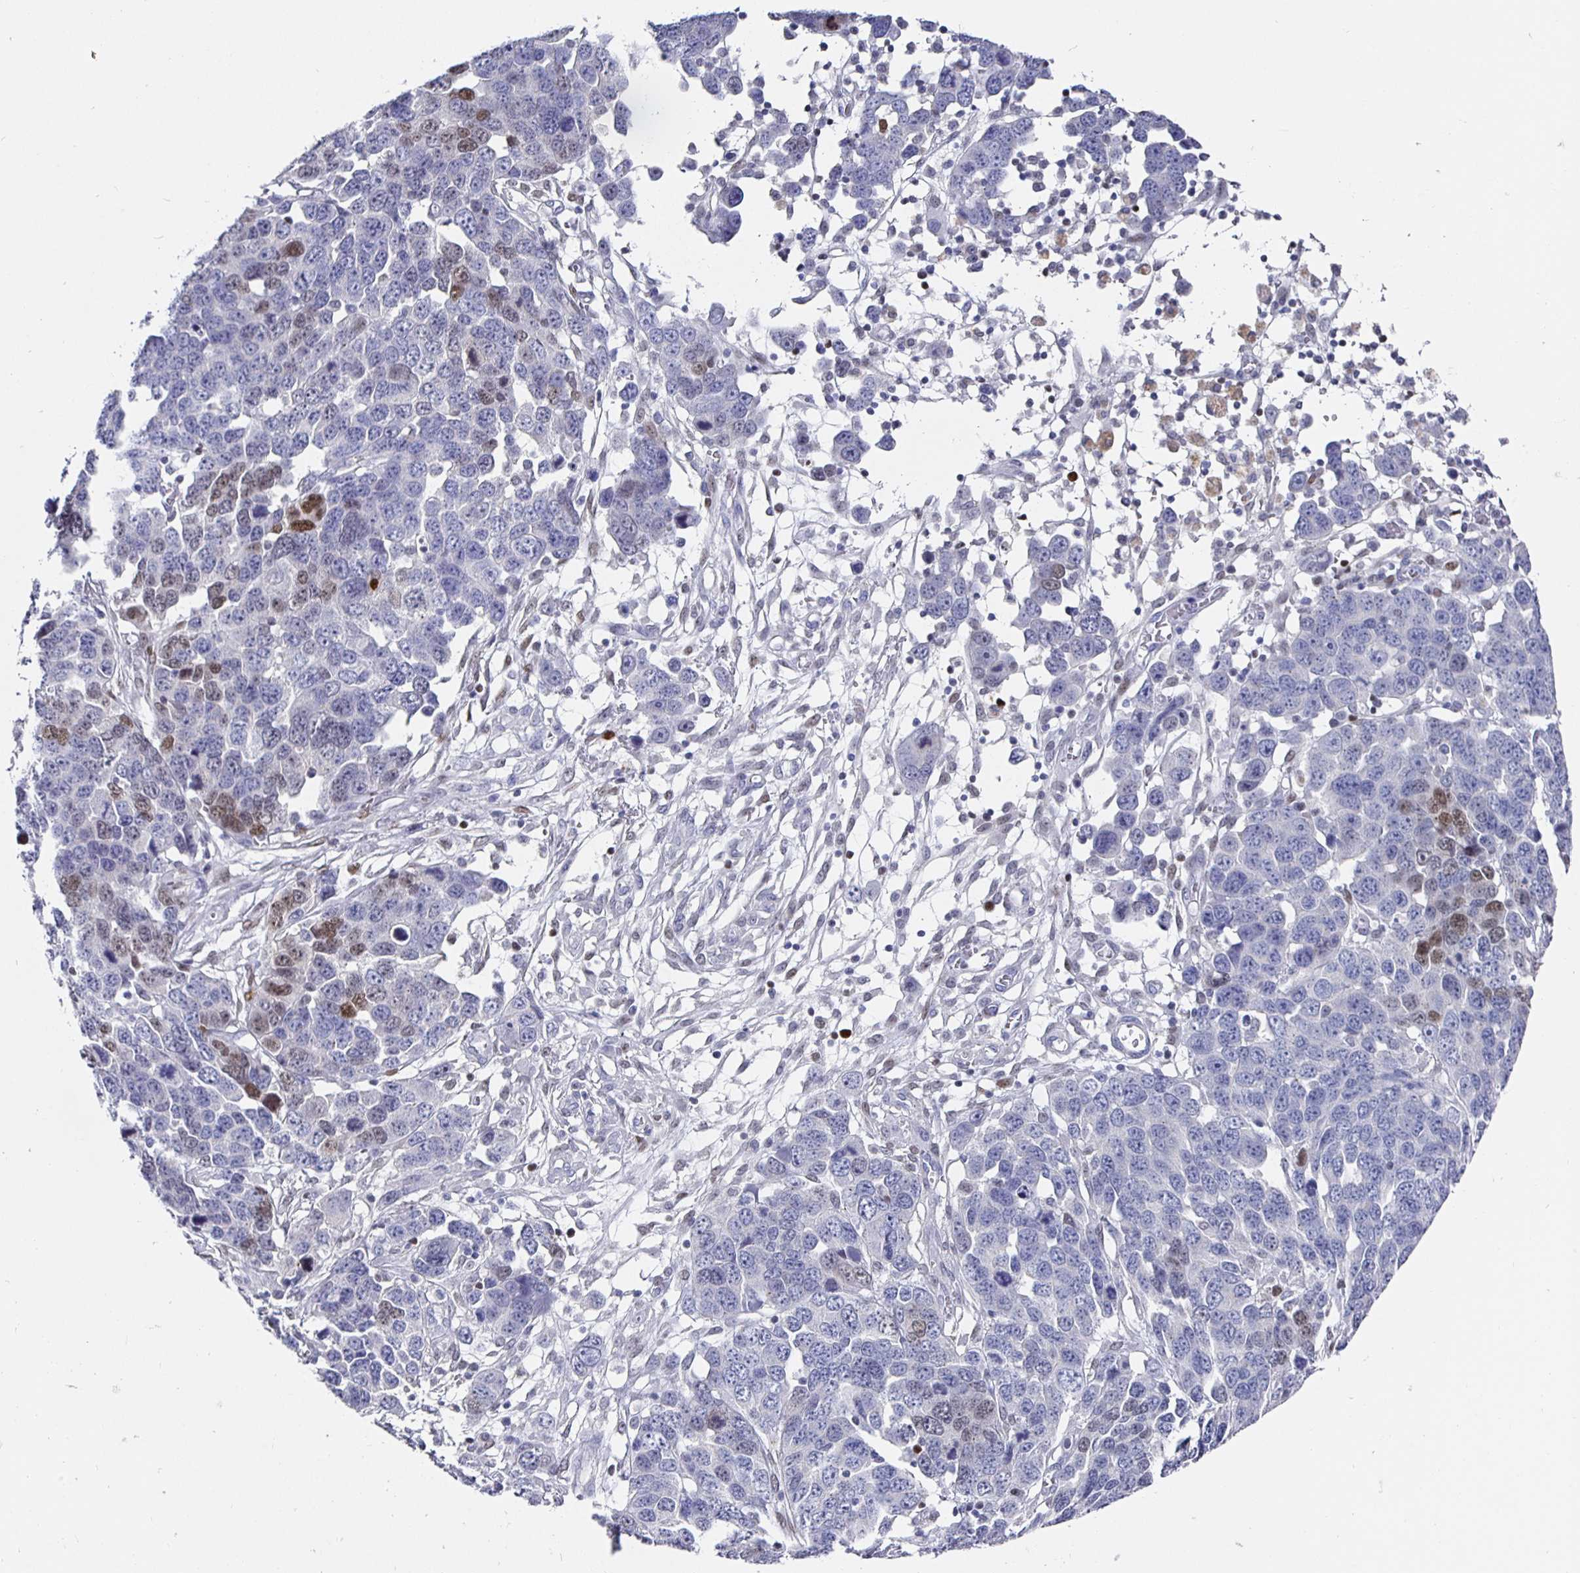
{"staining": {"intensity": "moderate", "quantity": "<25%", "location": "nuclear"}, "tissue": "ovarian cancer", "cell_type": "Tumor cells", "image_type": "cancer", "snomed": [{"axis": "morphology", "description": "Cystadenocarcinoma, serous, NOS"}, {"axis": "topography", "description": "Ovary"}], "caption": "A histopathology image of ovarian serous cystadenocarcinoma stained for a protein exhibits moderate nuclear brown staining in tumor cells.", "gene": "RUNX2", "patient": {"sex": "female", "age": 76}}